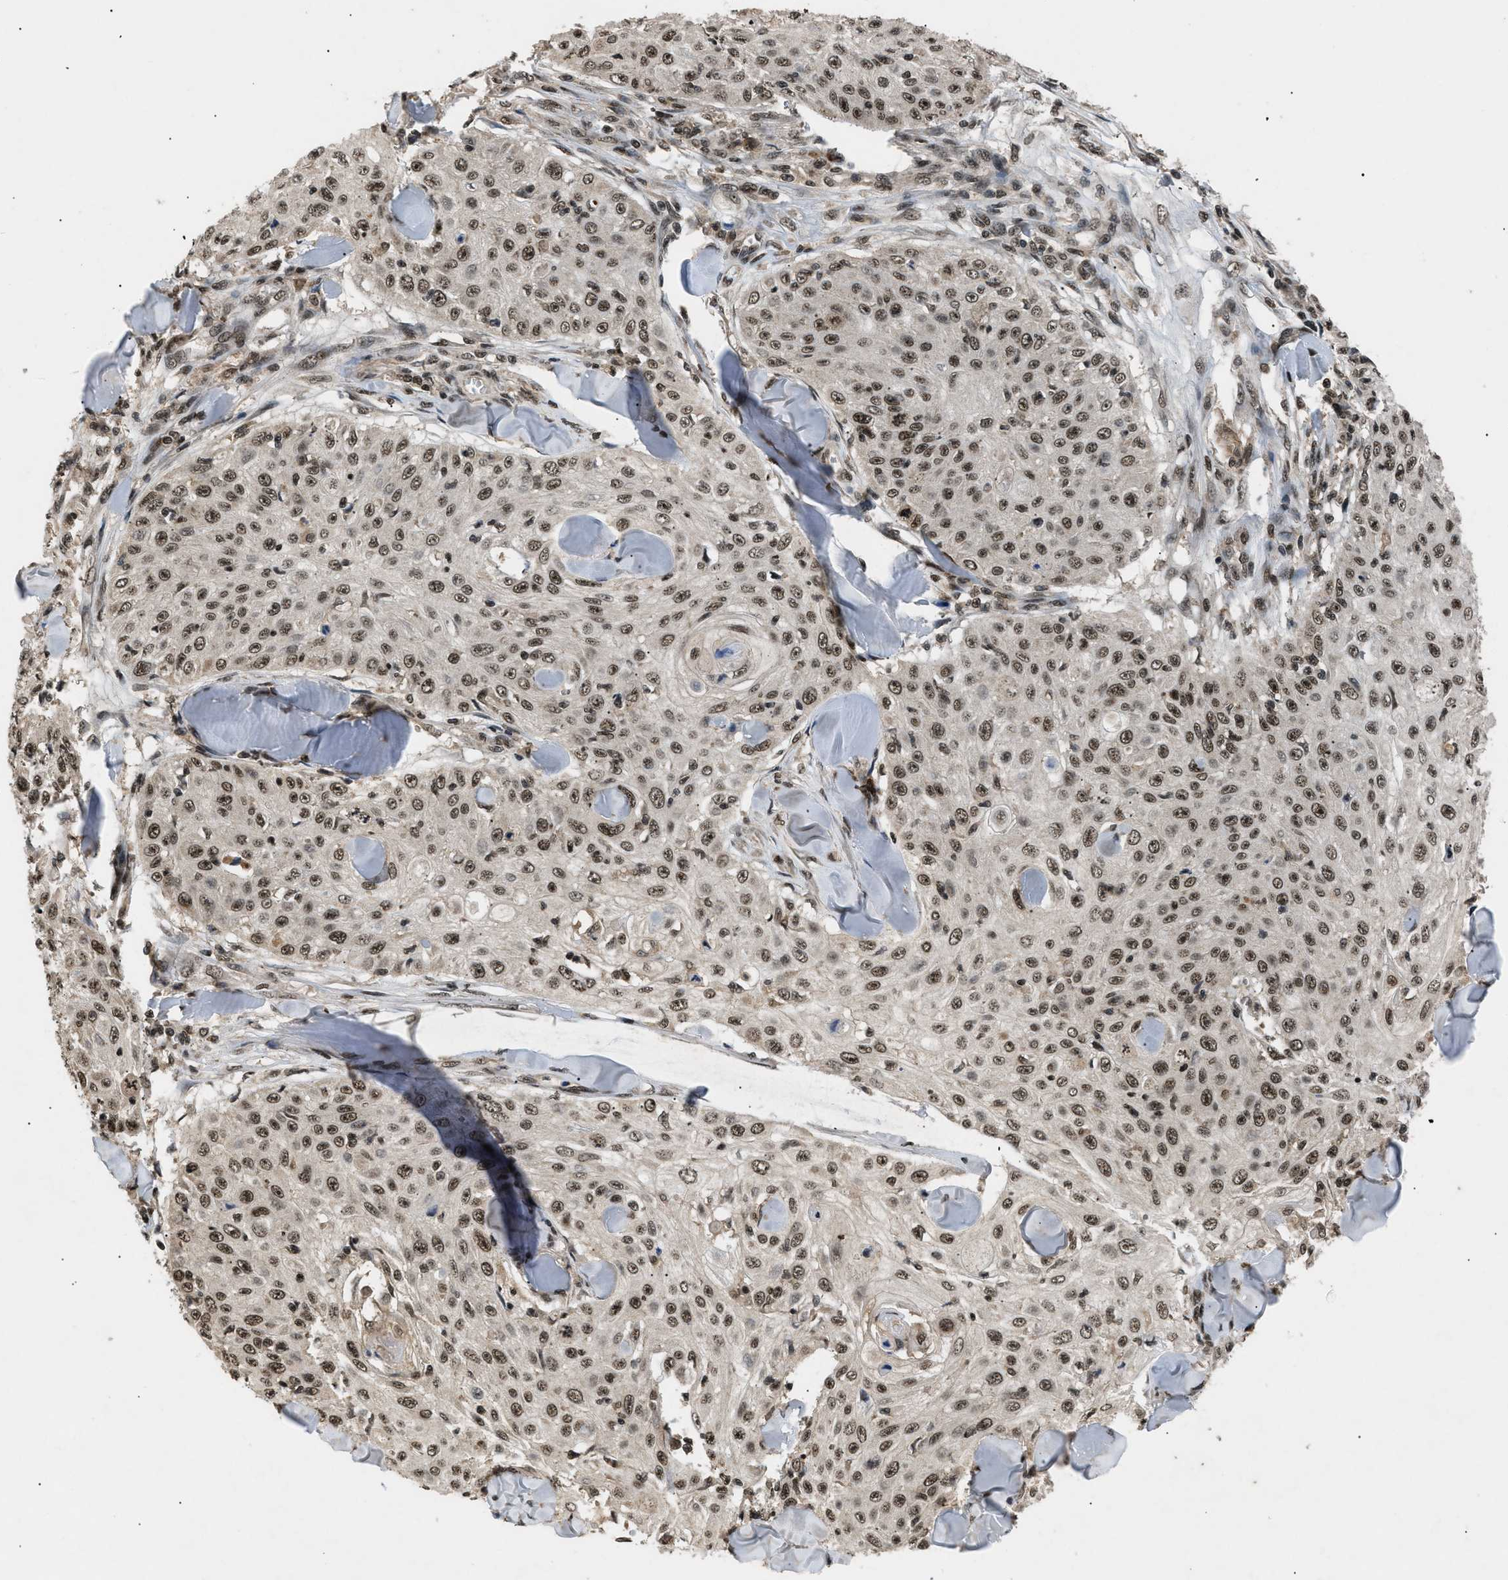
{"staining": {"intensity": "moderate", "quantity": ">75%", "location": "nuclear"}, "tissue": "skin cancer", "cell_type": "Tumor cells", "image_type": "cancer", "snomed": [{"axis": "morphology", "description": "Squamous cell carcinoma, NOS"}, {"axis": "topography", "description": "Skin"}], "caption": "Squamous cell carcinoma (skin) stained with immunohistochemistry displays moderate nuclear staining in about >75% of tumor cells.", "gene": "RBM5", "patient": {"sex": "male", "age": 86}}